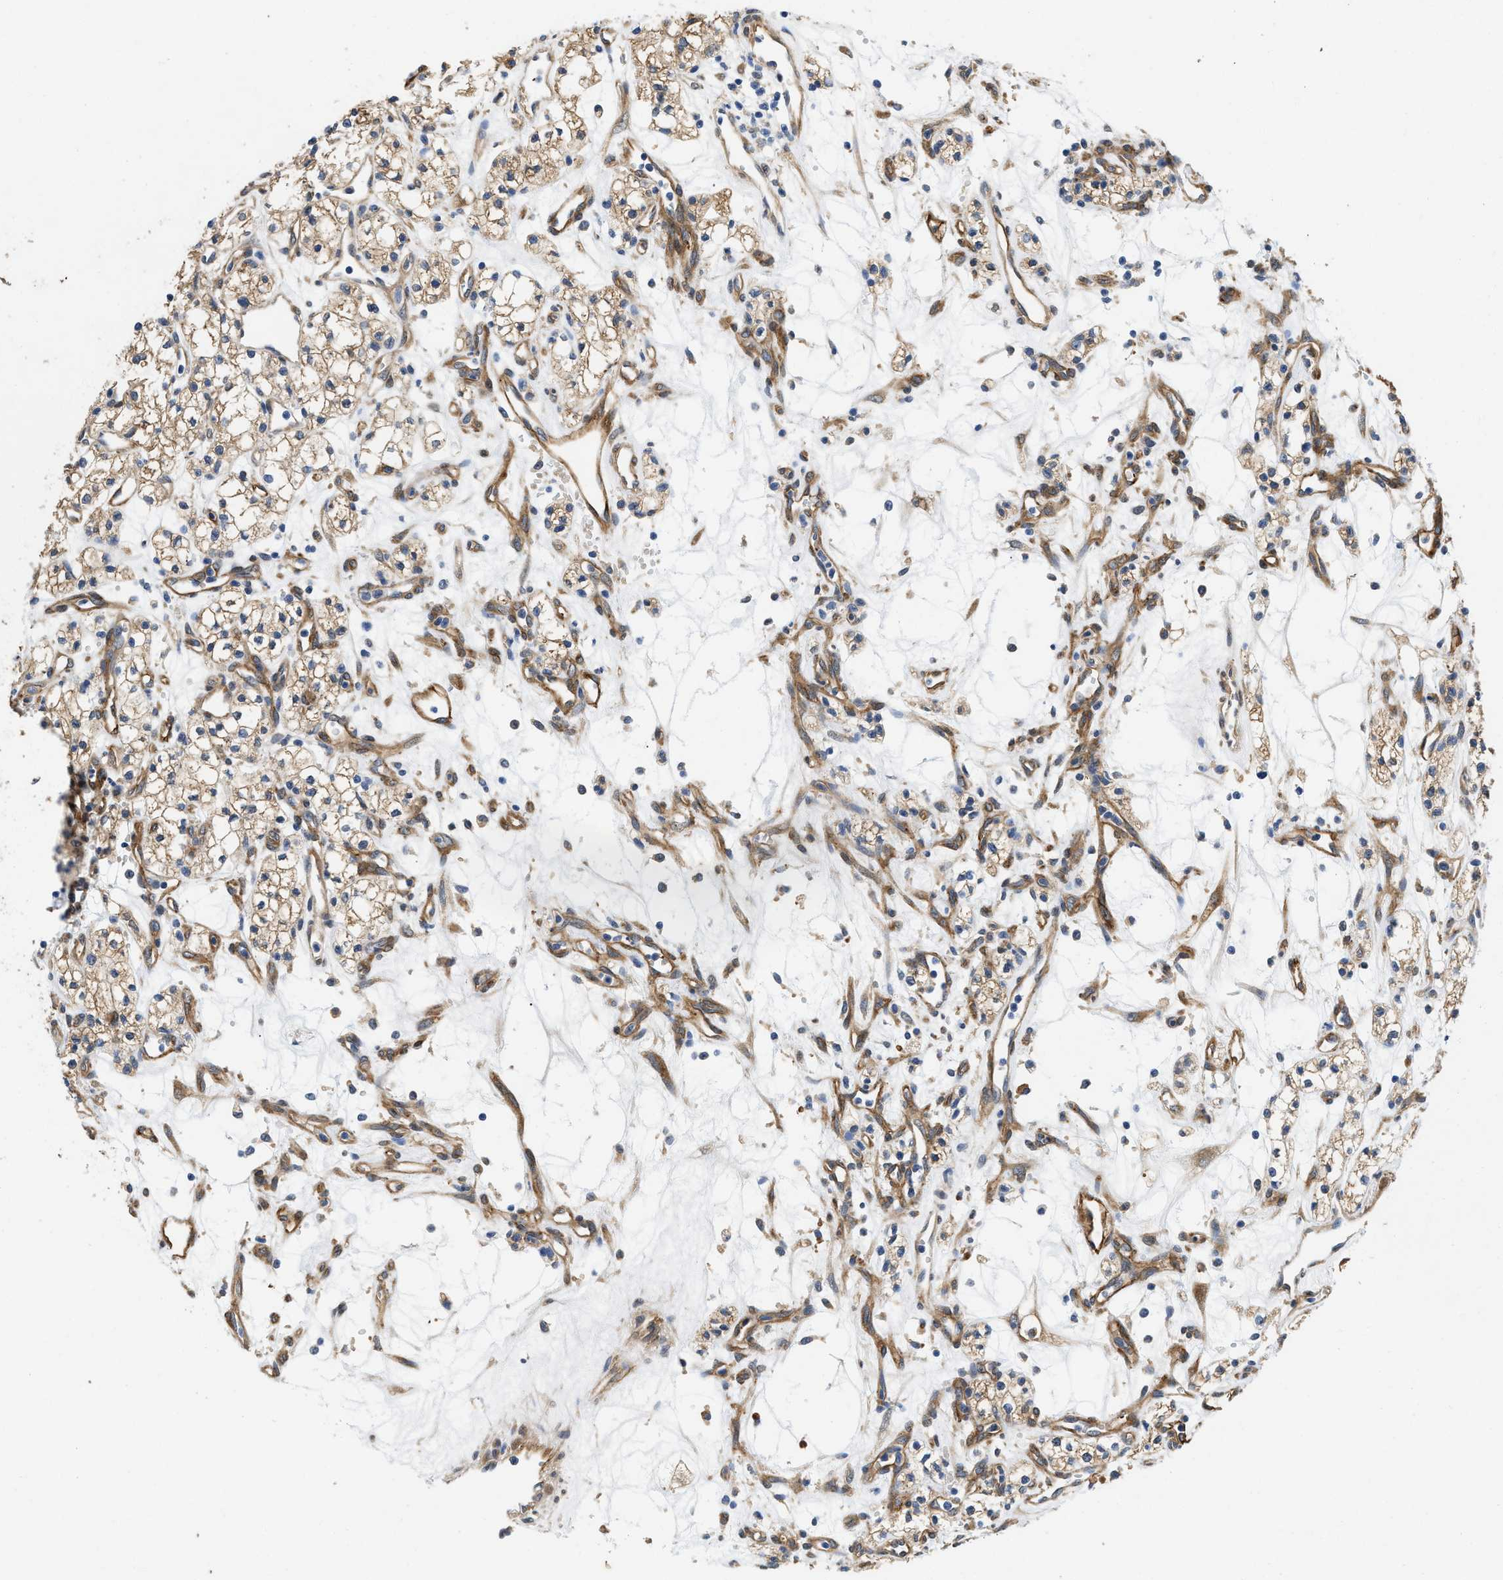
{"staining": {"intensity": "weak", "quantity": ">75%", "location": "cytoplasmic/membranous"}, "tissue": "renal cancer", "cell_type": "Tumor cells", "image_type": "cancer", "snomed": [{"axis": "morphology", "description": "Adenocarcinoma, NOS"}, {"axis": "topography", "description": "Kidney"}], "caption": "A low amount of weak cytoplasmic/membranous staining is seen in approximately >75% of tumor cells in renal cancer tissue.", "gene": "RAPH1", "patient": {"sex": "male", "age": 59}}